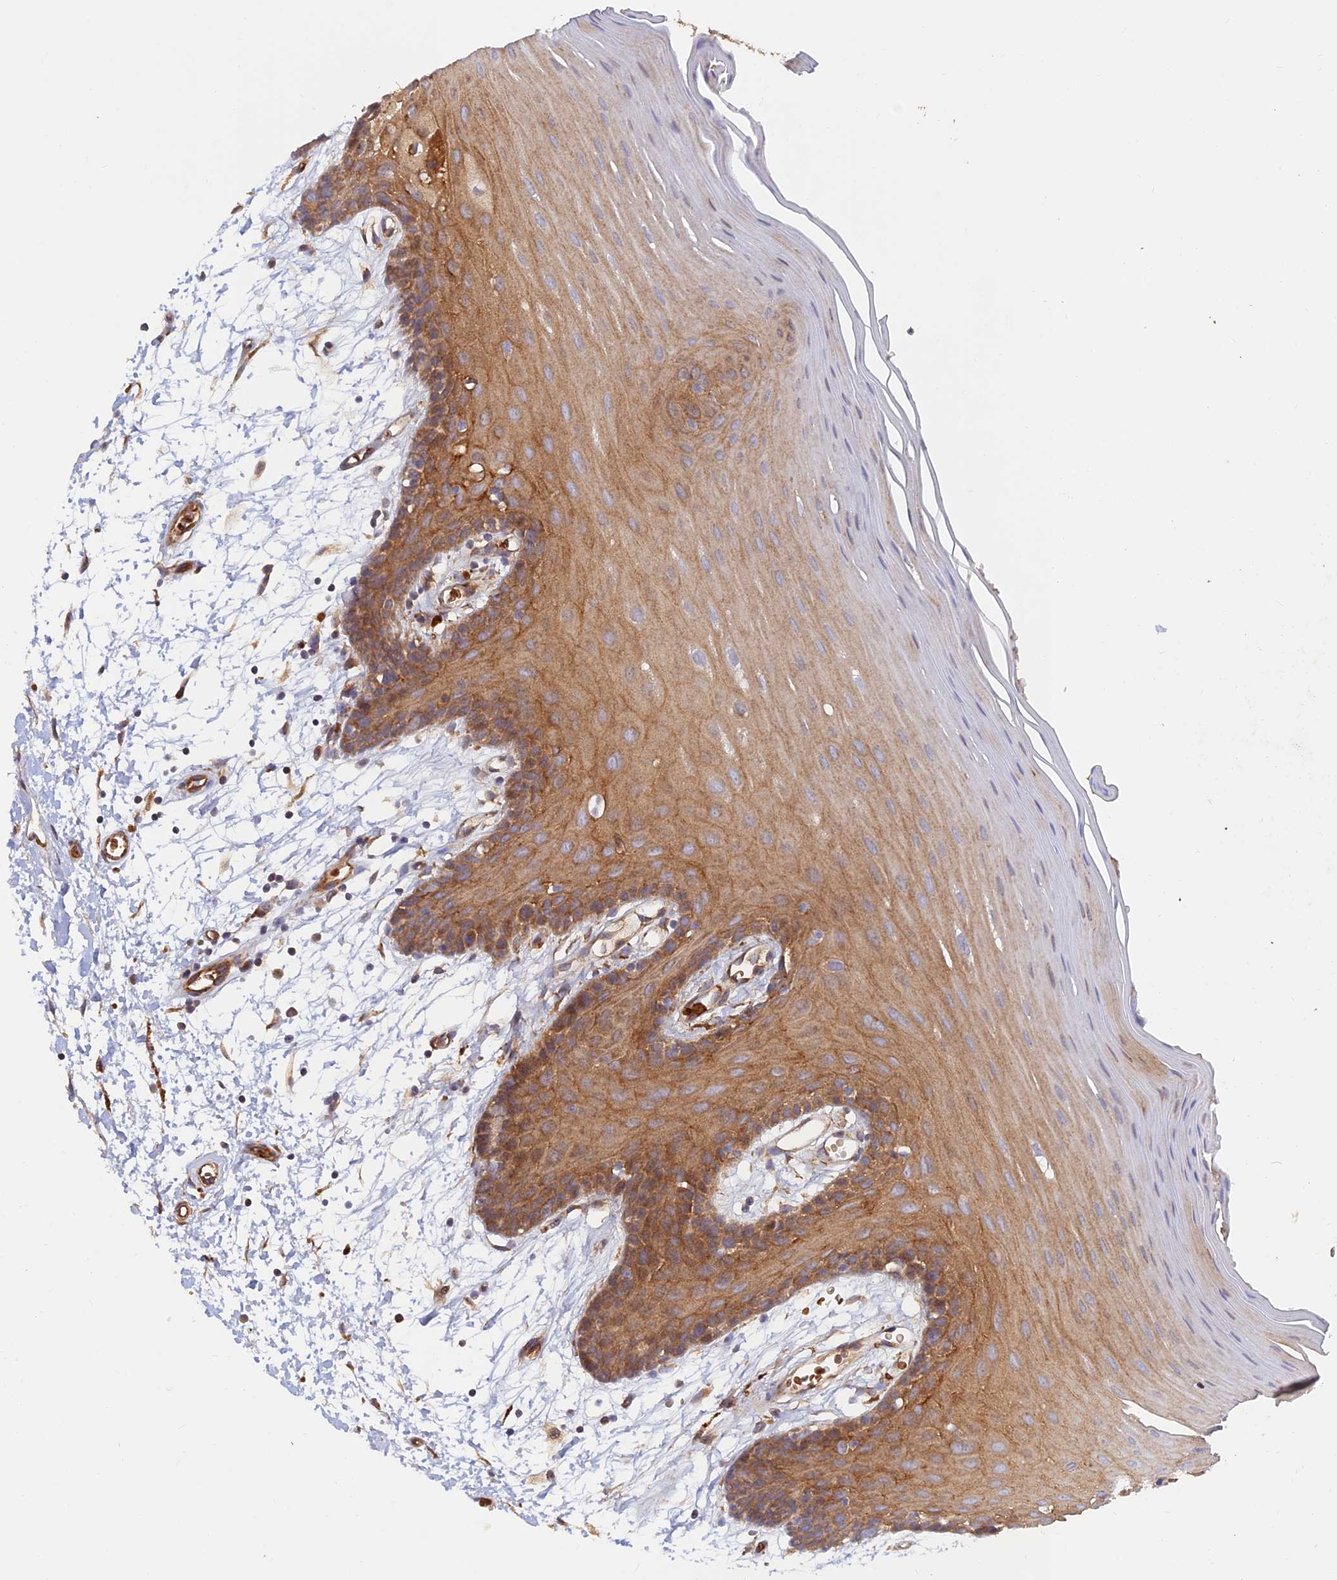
{"staining": {"intensity": "moderate", "quantity": ">75%", "location": "cytoplasmic/membranous"}, "tissue": "oral mucosa", "cell_type": "Squamous epithelial cells", "image_type": "normal", "snomed": [{"axis": "morphology", "description": "Normal tissue, NOS"}, {"axis": "topography", "description": "Skeletal muscle"}, {"axis": "topography", "description": "Oral tissue"}, {"axis": "topography", "description": "Salivary gland"}, {"axis": "topography", "description": "Peripheral nerve tissue"}], "caption": "A brown stain labels moderate cytoplasmic/membranous expression of a protein in squamous epithelial cells of benign oral mucosa. Nuclei are stained in blue.", "gene": "GMCL1", "patient": {"sex": "male", "age": 54}}